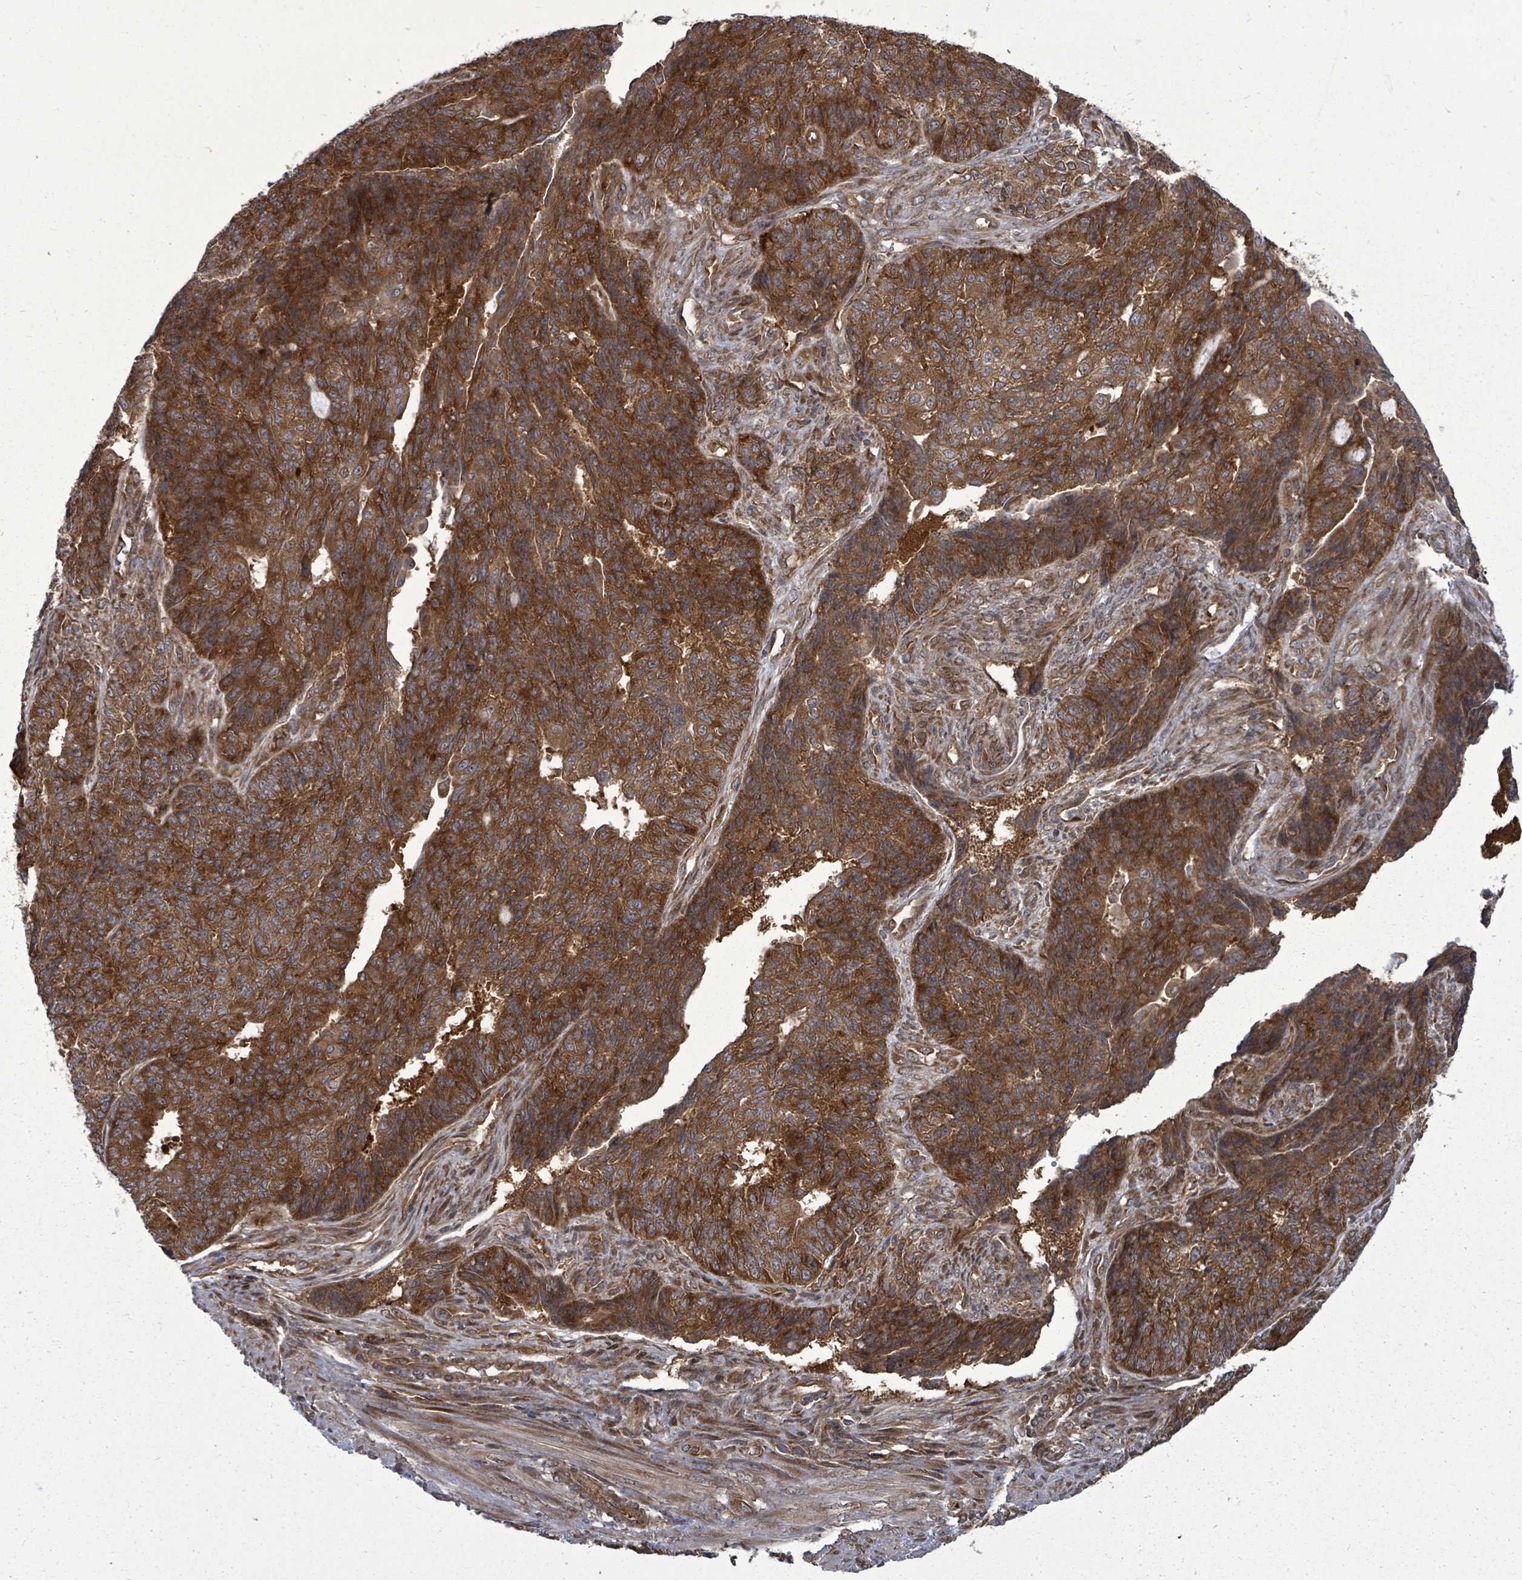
{"staining": {"intensity": "strong", "quantity": ">75%", "location": "cytoplasmic/membranous"}, "tissue": "endometrial cancer", "cell_type": "Tumor cells", "image_type": "cancer", "snomed": [{"axis": "morphology", "description": "Adenocarcinoma, NOS"}, {"axis": "topography", "description": "Endometrium"}], "caption": "Immunohistochemistry of adenocarcinoma (endometrial) reveals high levels of strong cytoplasmic/membranous expression in about >75% of tumor cells.", "gene": "EIF3C", "patient": {"sex": "female", "age": 32}}